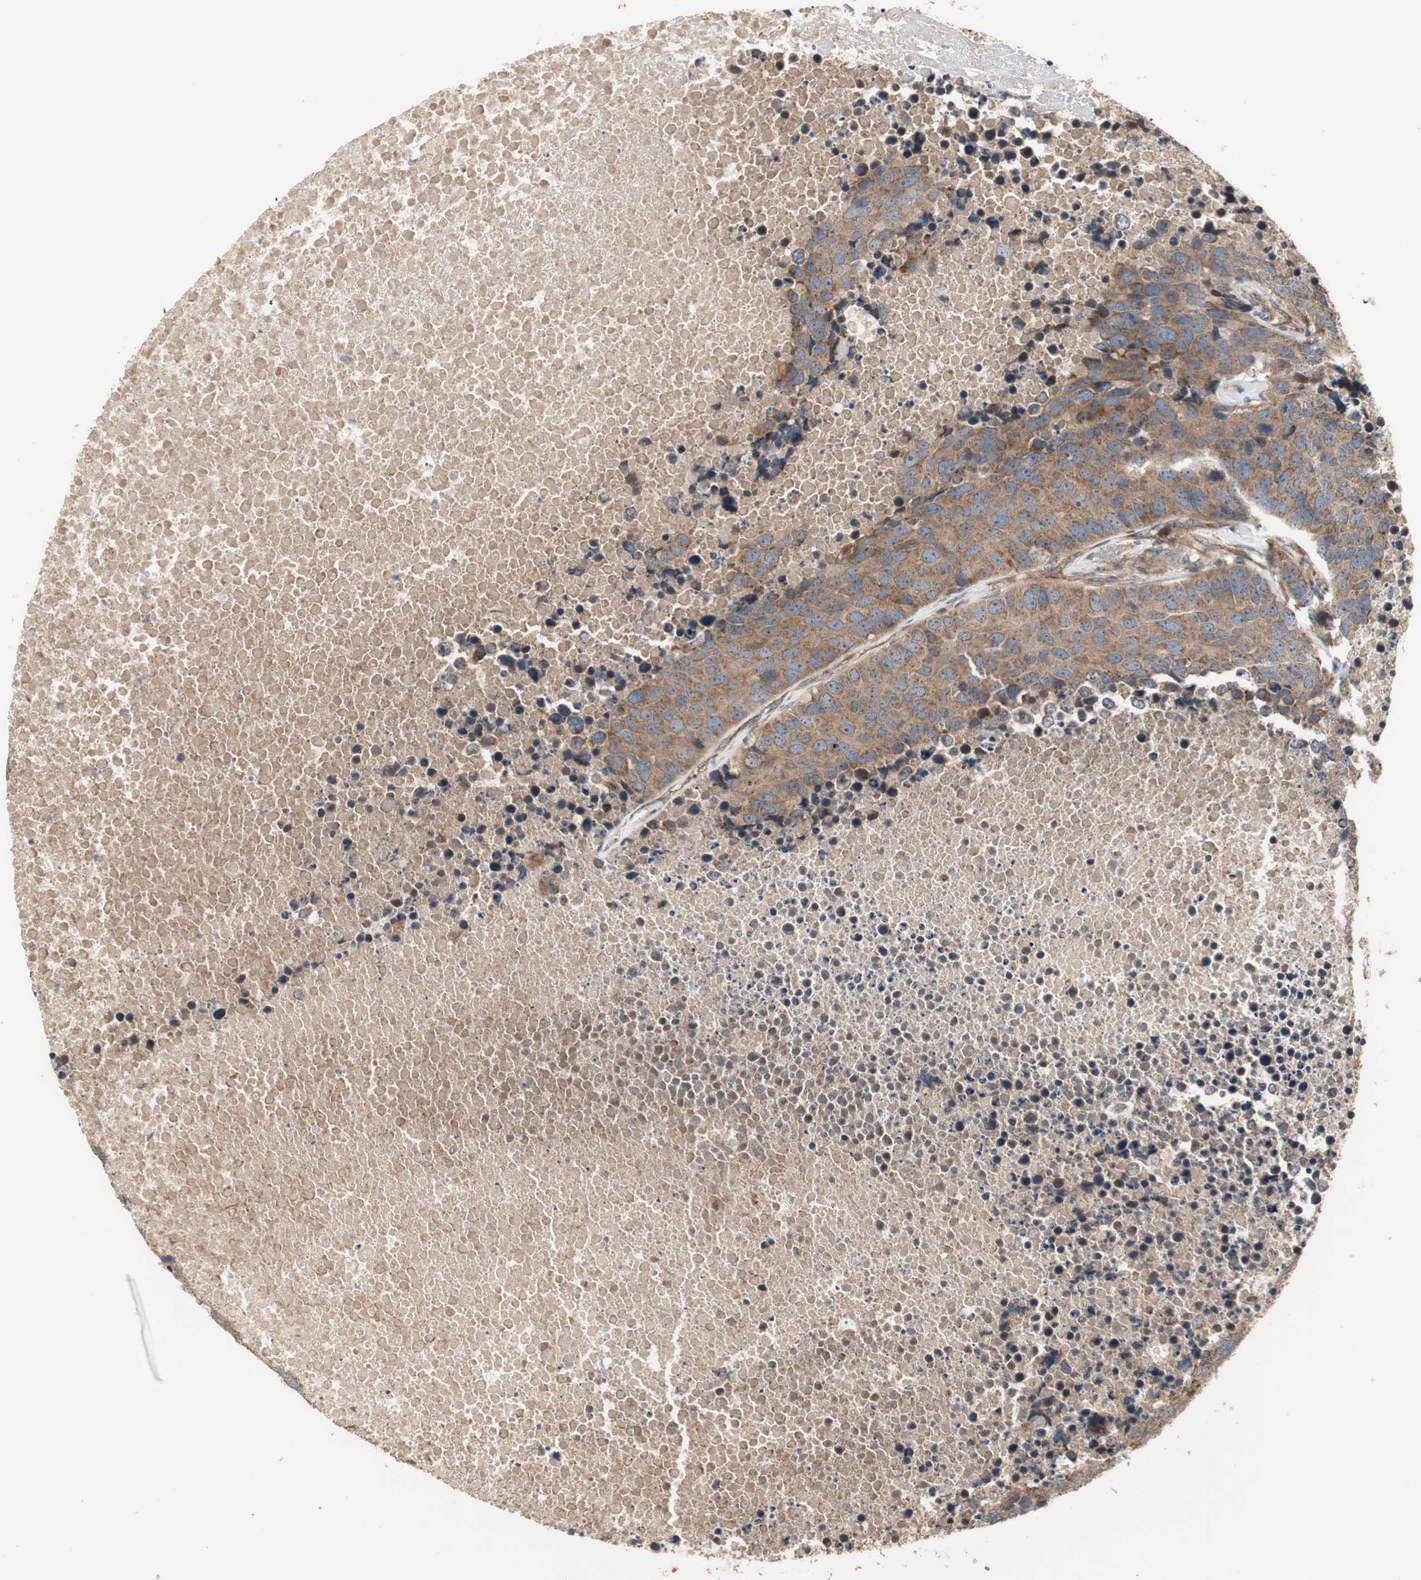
{"staining": {"intensity": "moderate", "quantity": ">75%", "location": "cytoplasmic/membranous"}, "tissue": "carcinoid", "cell_type": "Tumor cells", "image_type": "cancer", "snomed": [{"axis": "morphology", "description": "Carcinoid, malignant, NOS"}, {"axis": "topography", "description": "Lung"}], "caption": "Brown immunohistochemical staining in carcinoid (malignant) shows moderate cytoplasmic/membranous staining in approximately >75% of tumor cells.", "gene": "CTTNBP2NL", "patient": {"sex": "male", "age": 60}}